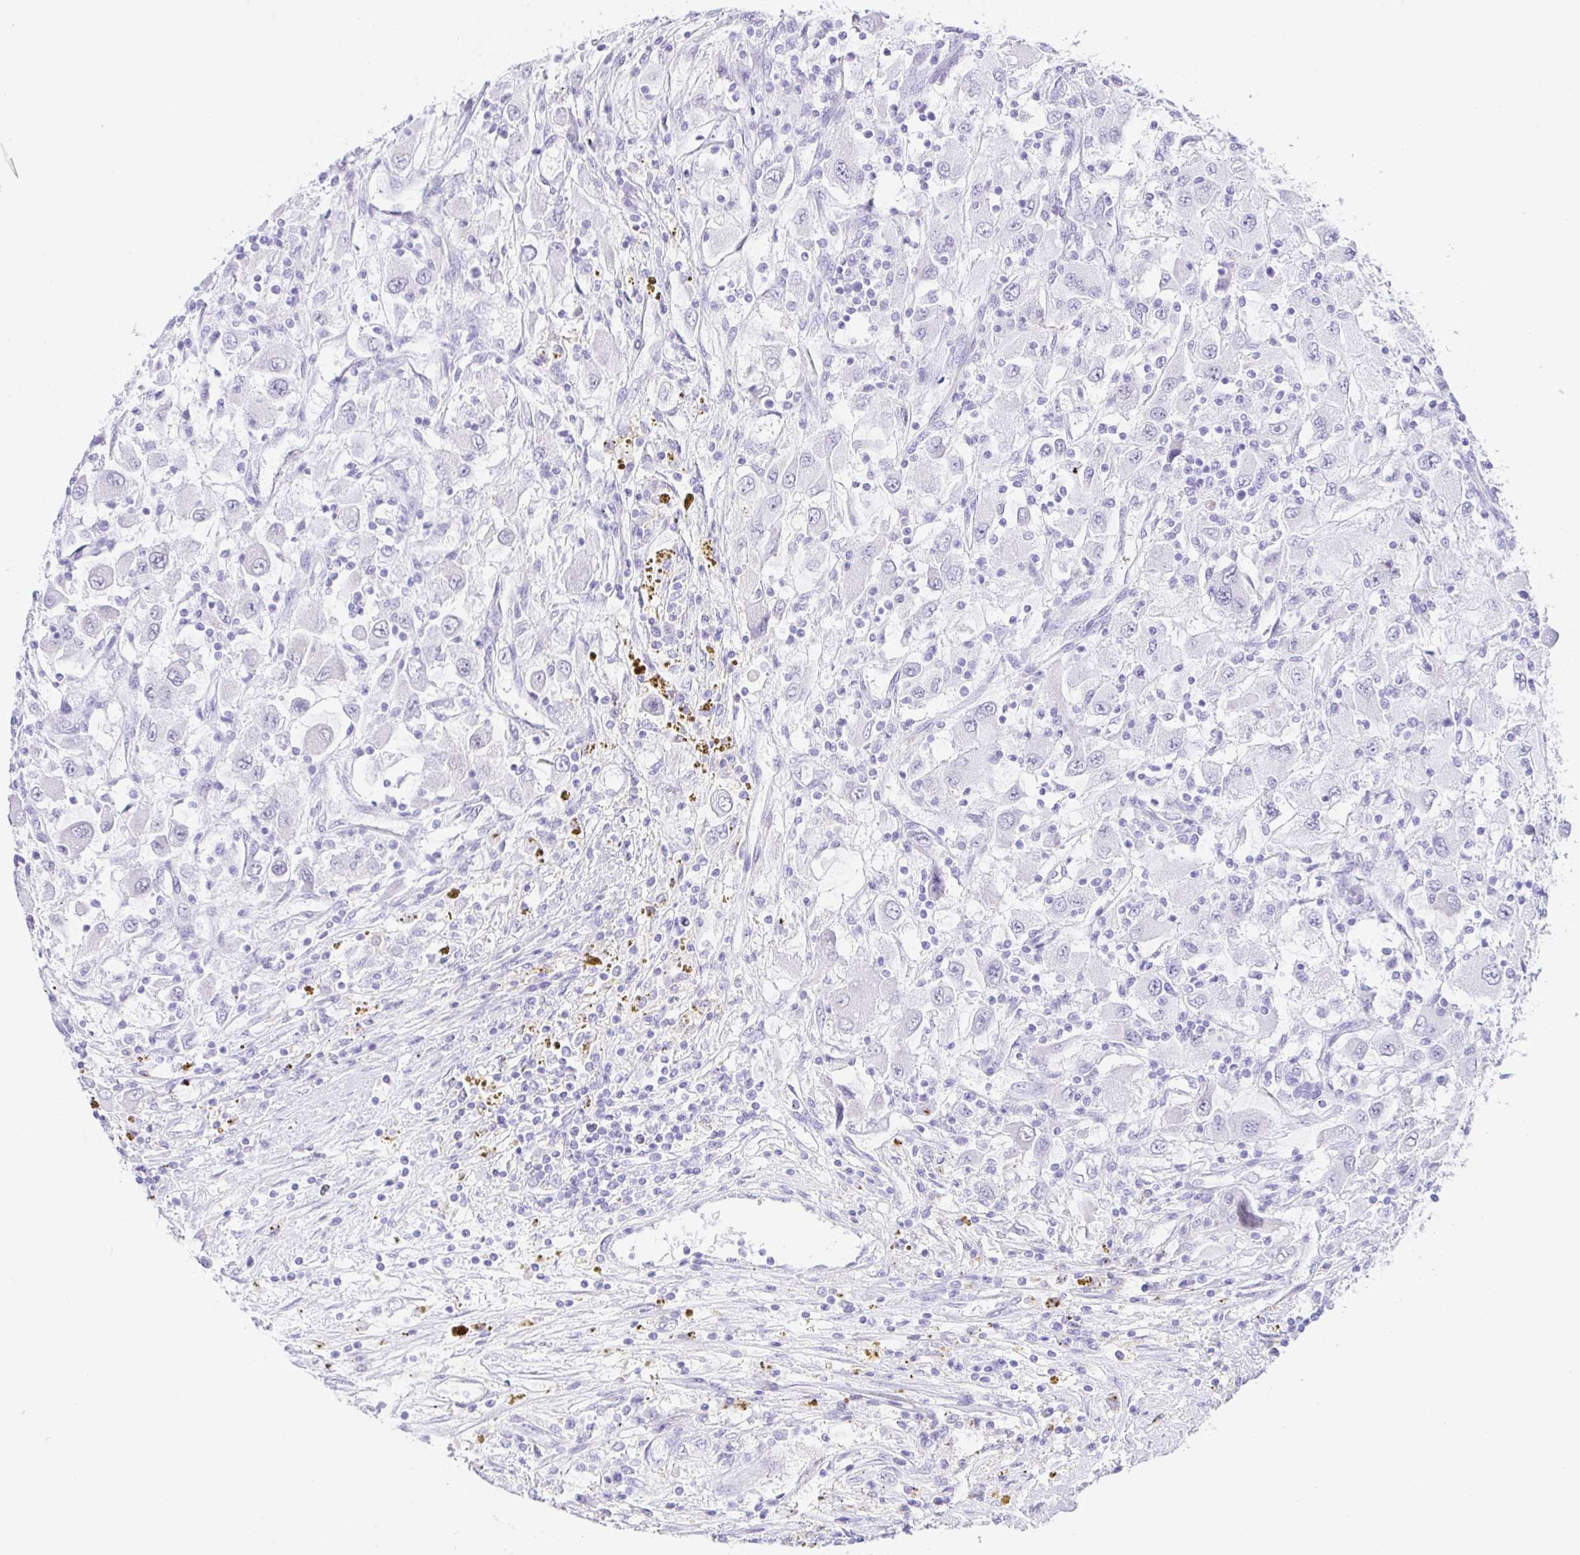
{"staining": {"intensity": "negative", "quantity": "none", "location": "none"}, "tissue": "renal cancer", "cell_type": "Tumor cells", "image_type": "cancer", "snomed": [{"axis": "morphology", "description": "Adenocarcinoma, NOS"}, {"axis": "topography", "description": "Kidney"}], "caption": "This is an immunohistochemistry (IHC) photomicrograph of human renal cancer. There is no positivity in tumor cells.", "gene": "PAX8", "patient": {"sex": "female", "age": 67}}